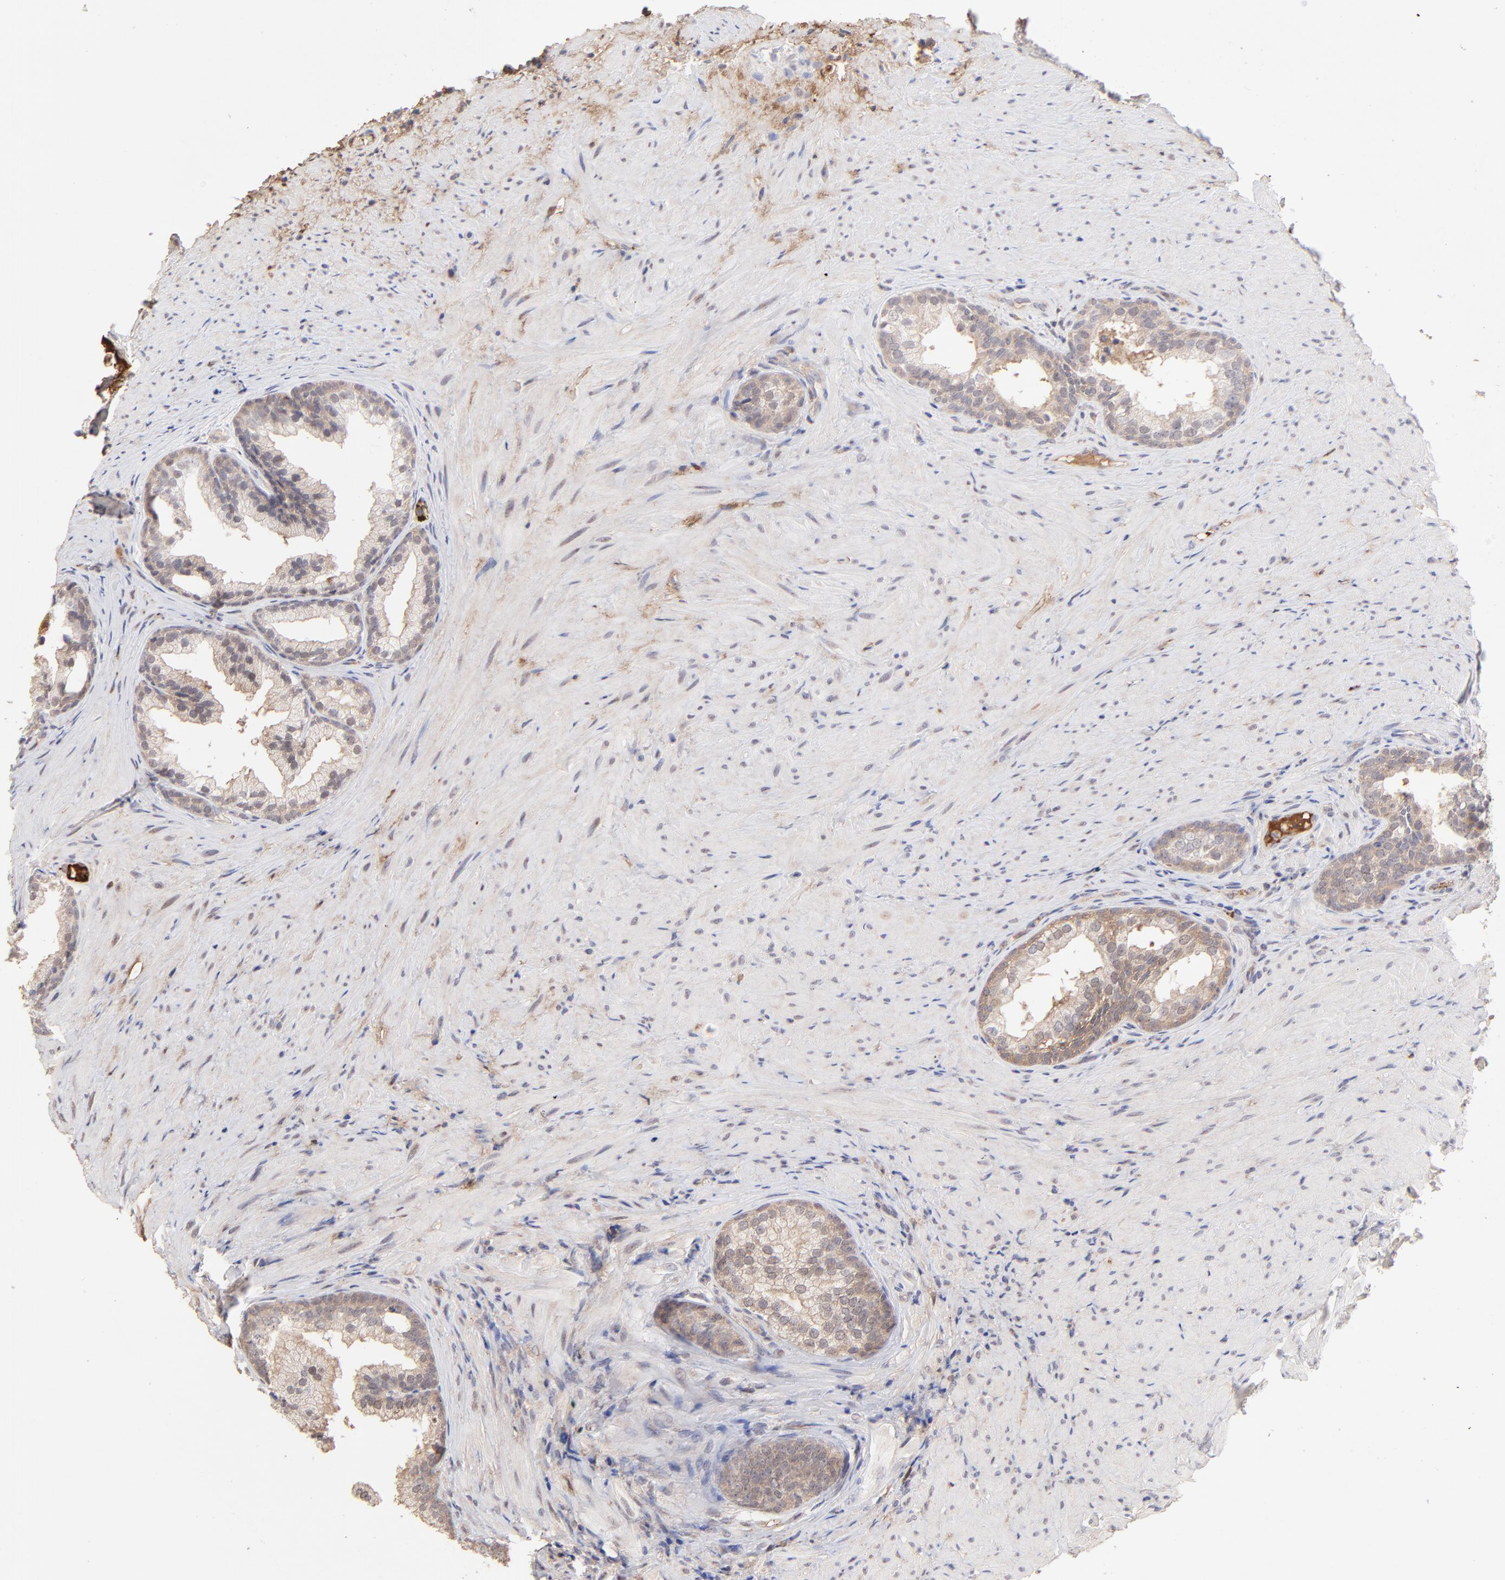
{"staining": {"intensity": "weak", "quantity": "<25%", "location": "cytoplasmic/membranous"}, "tissue": "prostate", "cell_type": "Glandular cells", "image_type": "normal", "snomed": [{"axis": "morphology", "description": "Normal tissue, NOS"}, {"axis": "topography", "description": "Prostate"}], "caption": "This is an IHC histopathology image of benign prostate. There is no staining in glandular cells.", "gene": "PSMD14", "patient": {"sex": "male", "age": 76}}